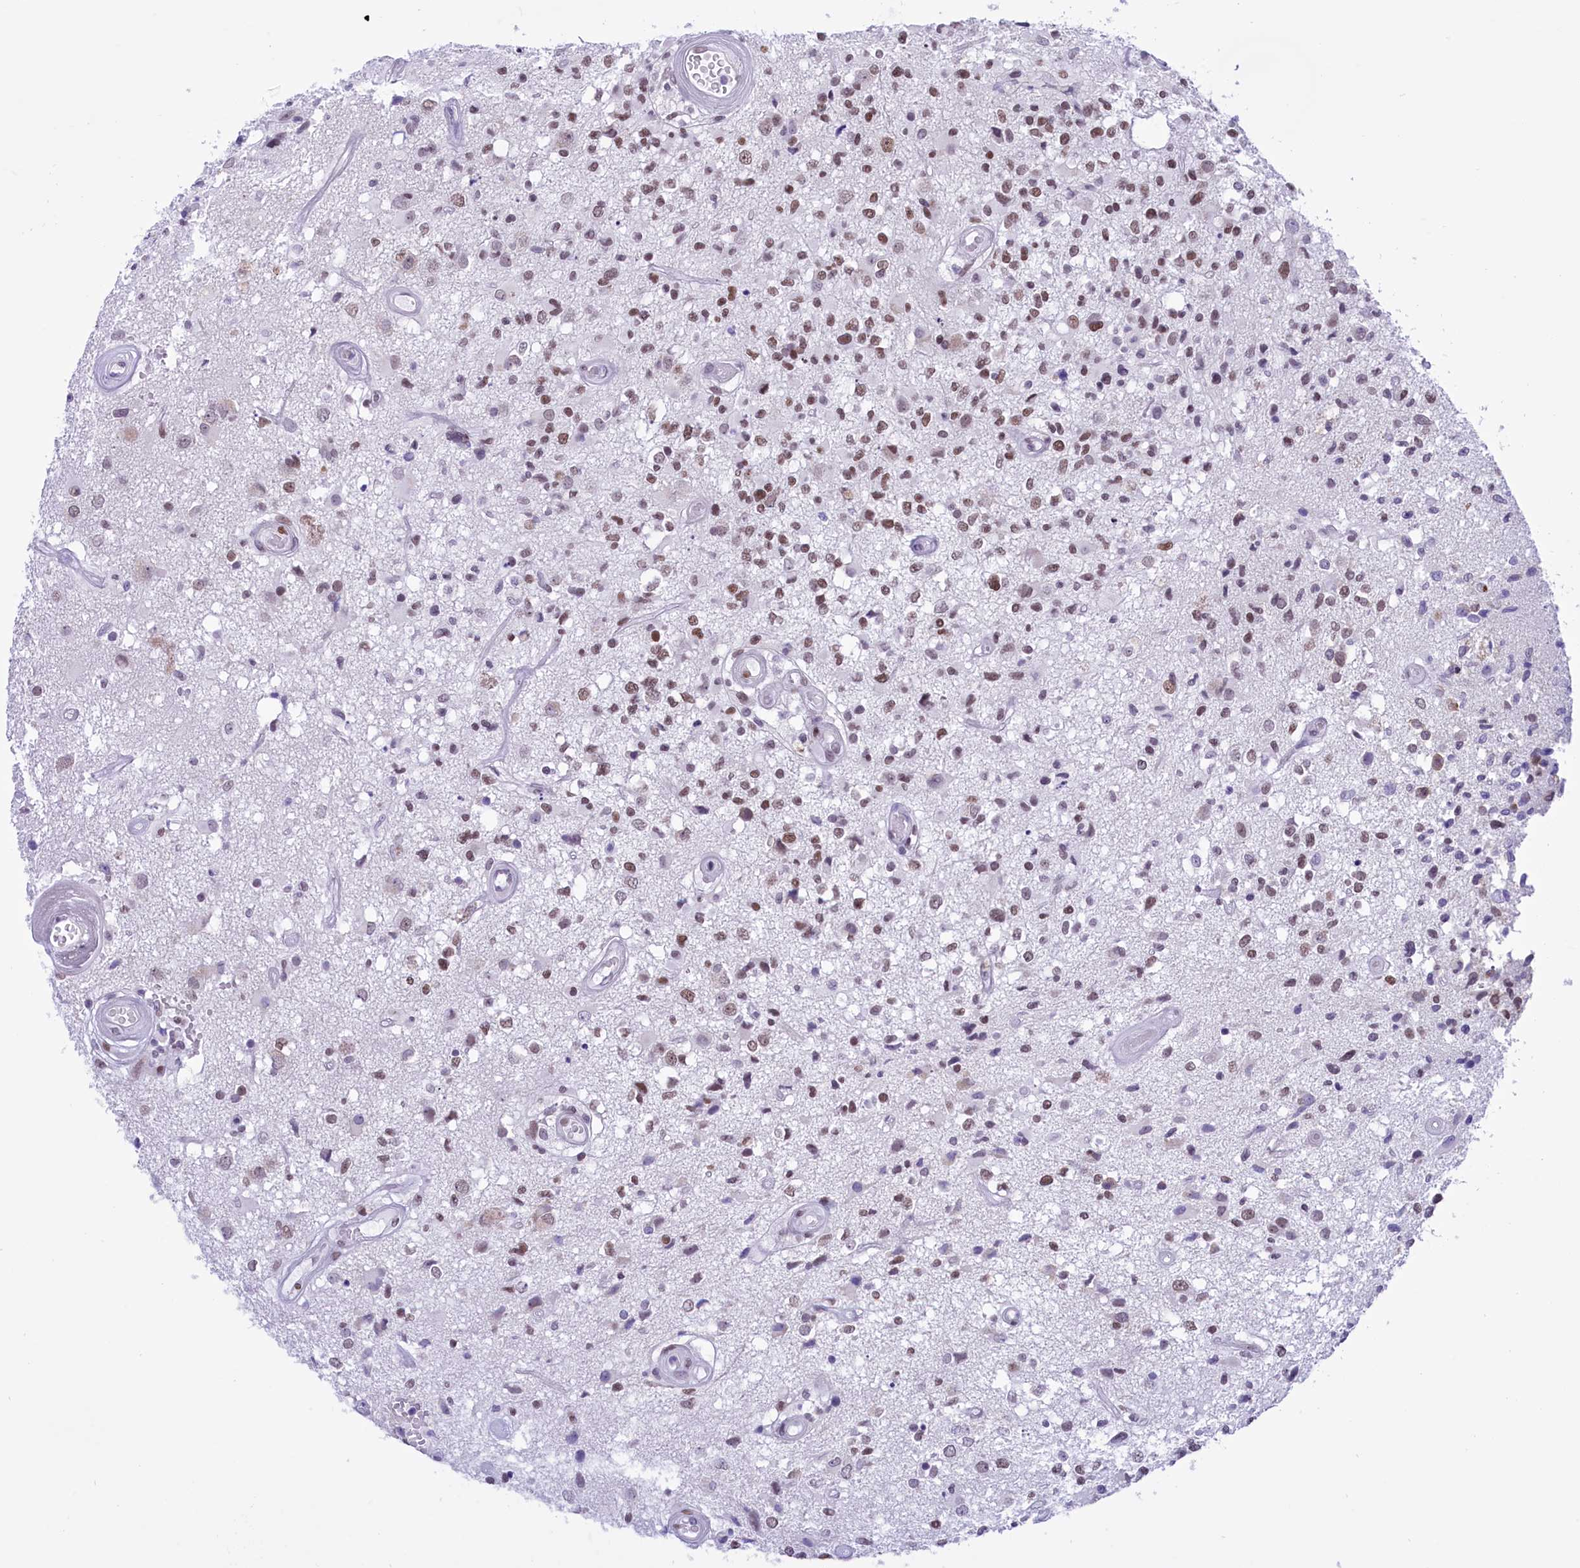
{"staining": {"intensity": "moderate", "quantity": "25%-75%", "location": "nuclear"}, "tissue": "glioma", "cell_type": "Tumor cells", "image_type": "cancer", "snomed": [{"axis": "morphology", "description": "Glioma, malignant, High grade"}, {"axis": "morphology", "description": "Glioblastoma, NOS"}, {"axis": "topography", "description": "Brain"}], "caption": "A photomicrograph showing moderate nuclear positivity in about 25%-75% of tumor cells in high-grade glioma (malignant), as visualized by brown immunohistochemical staining.", "gene": "RPS6KB1", "patient": {"sex": "male", "age": 60}}